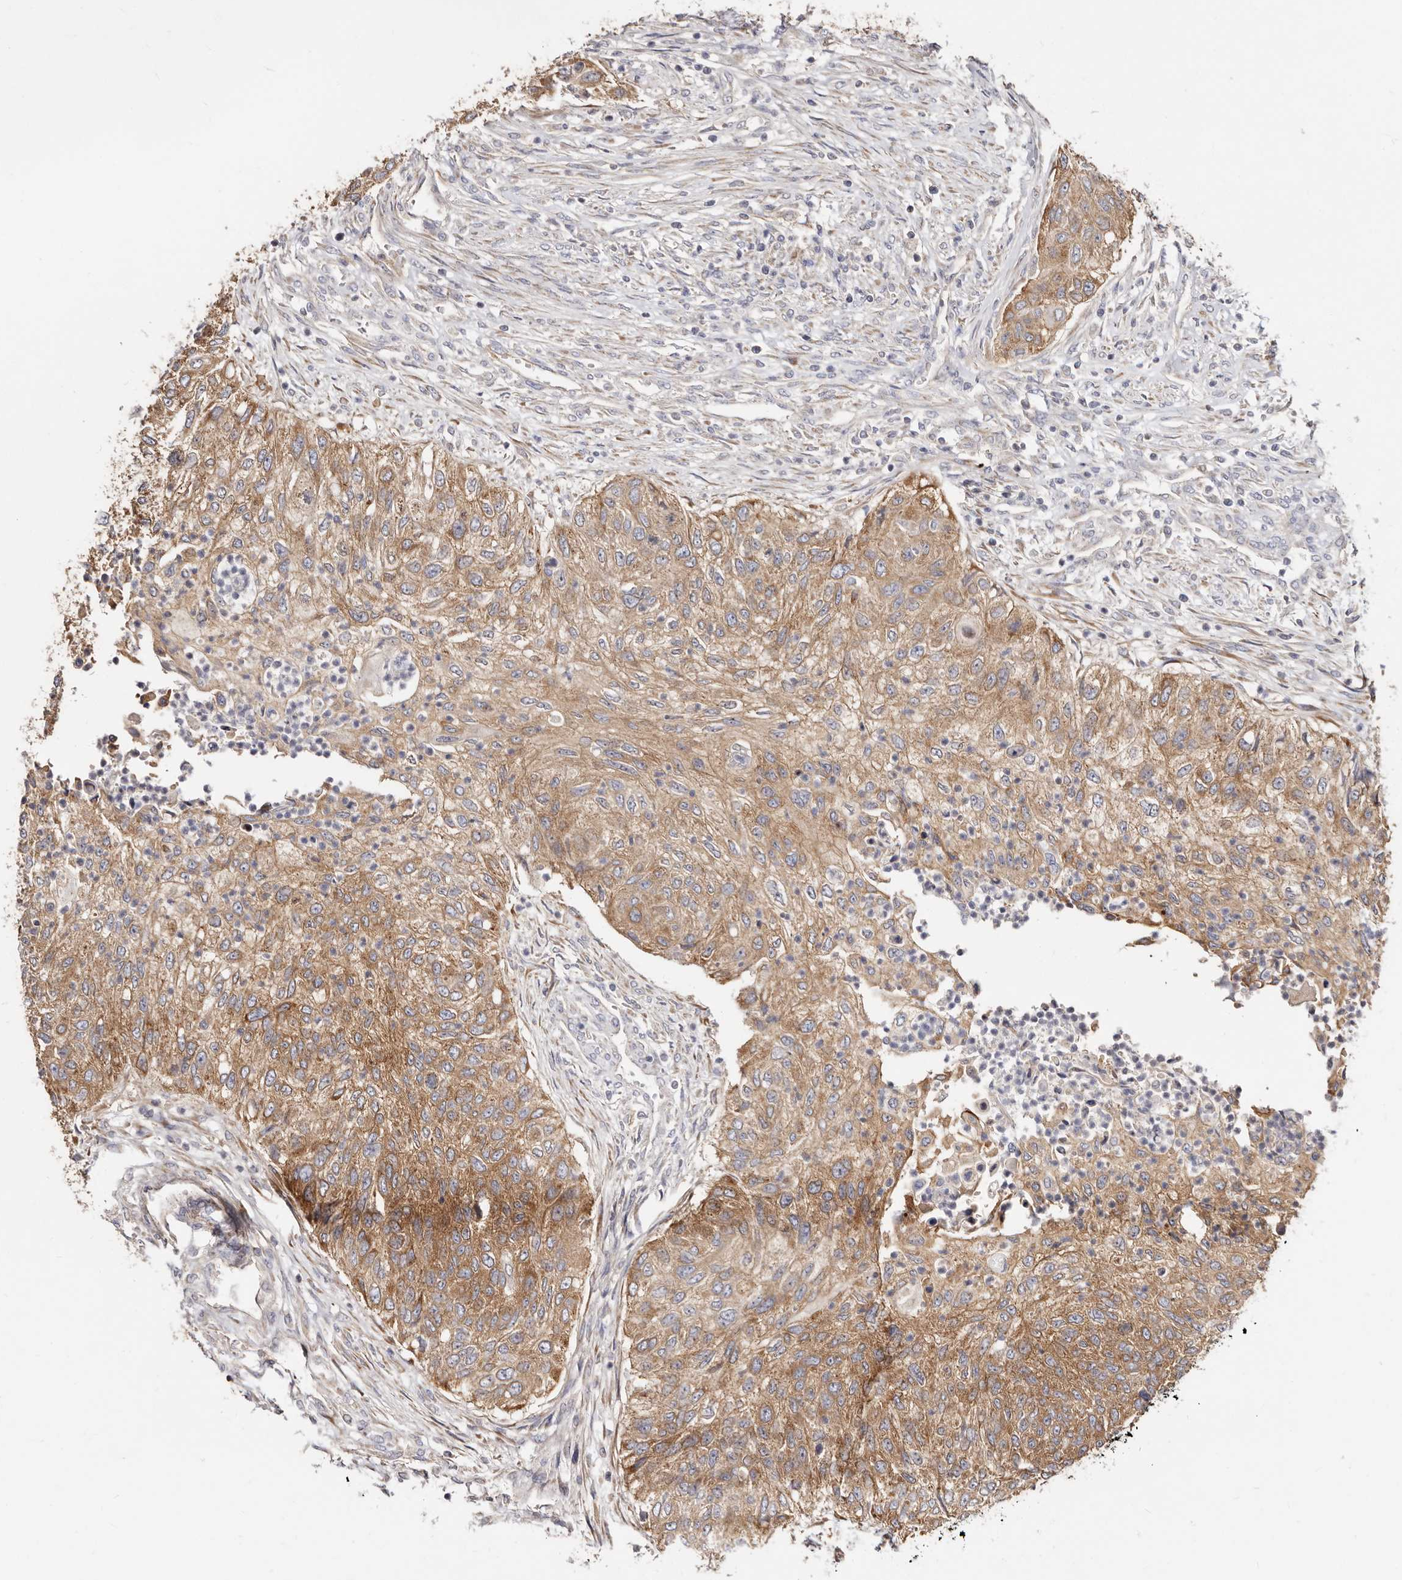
{"staining": {"intensity": "moderate", "quantity": ">75%", "location": "cytoplasmic/membranous"}, "tissue": "urothelial cancer", "cell_type": "Tumor cells", "image_type": "cancer", "snomed": [{"axis": "morphology", "description": "Urothelial carcinoma, High grade"}, {"axis": "topography", "description": "Urinary bladder"}], "caption": "Urothelial carcinoma (high-grade) stained for a protein (brown) exhibits moderate cytoplasmic/membranous positive staining in about >75% of tumor cells.", "gene": "BAIAP2L1", "patient": {"sex": "female", "age": 60}}